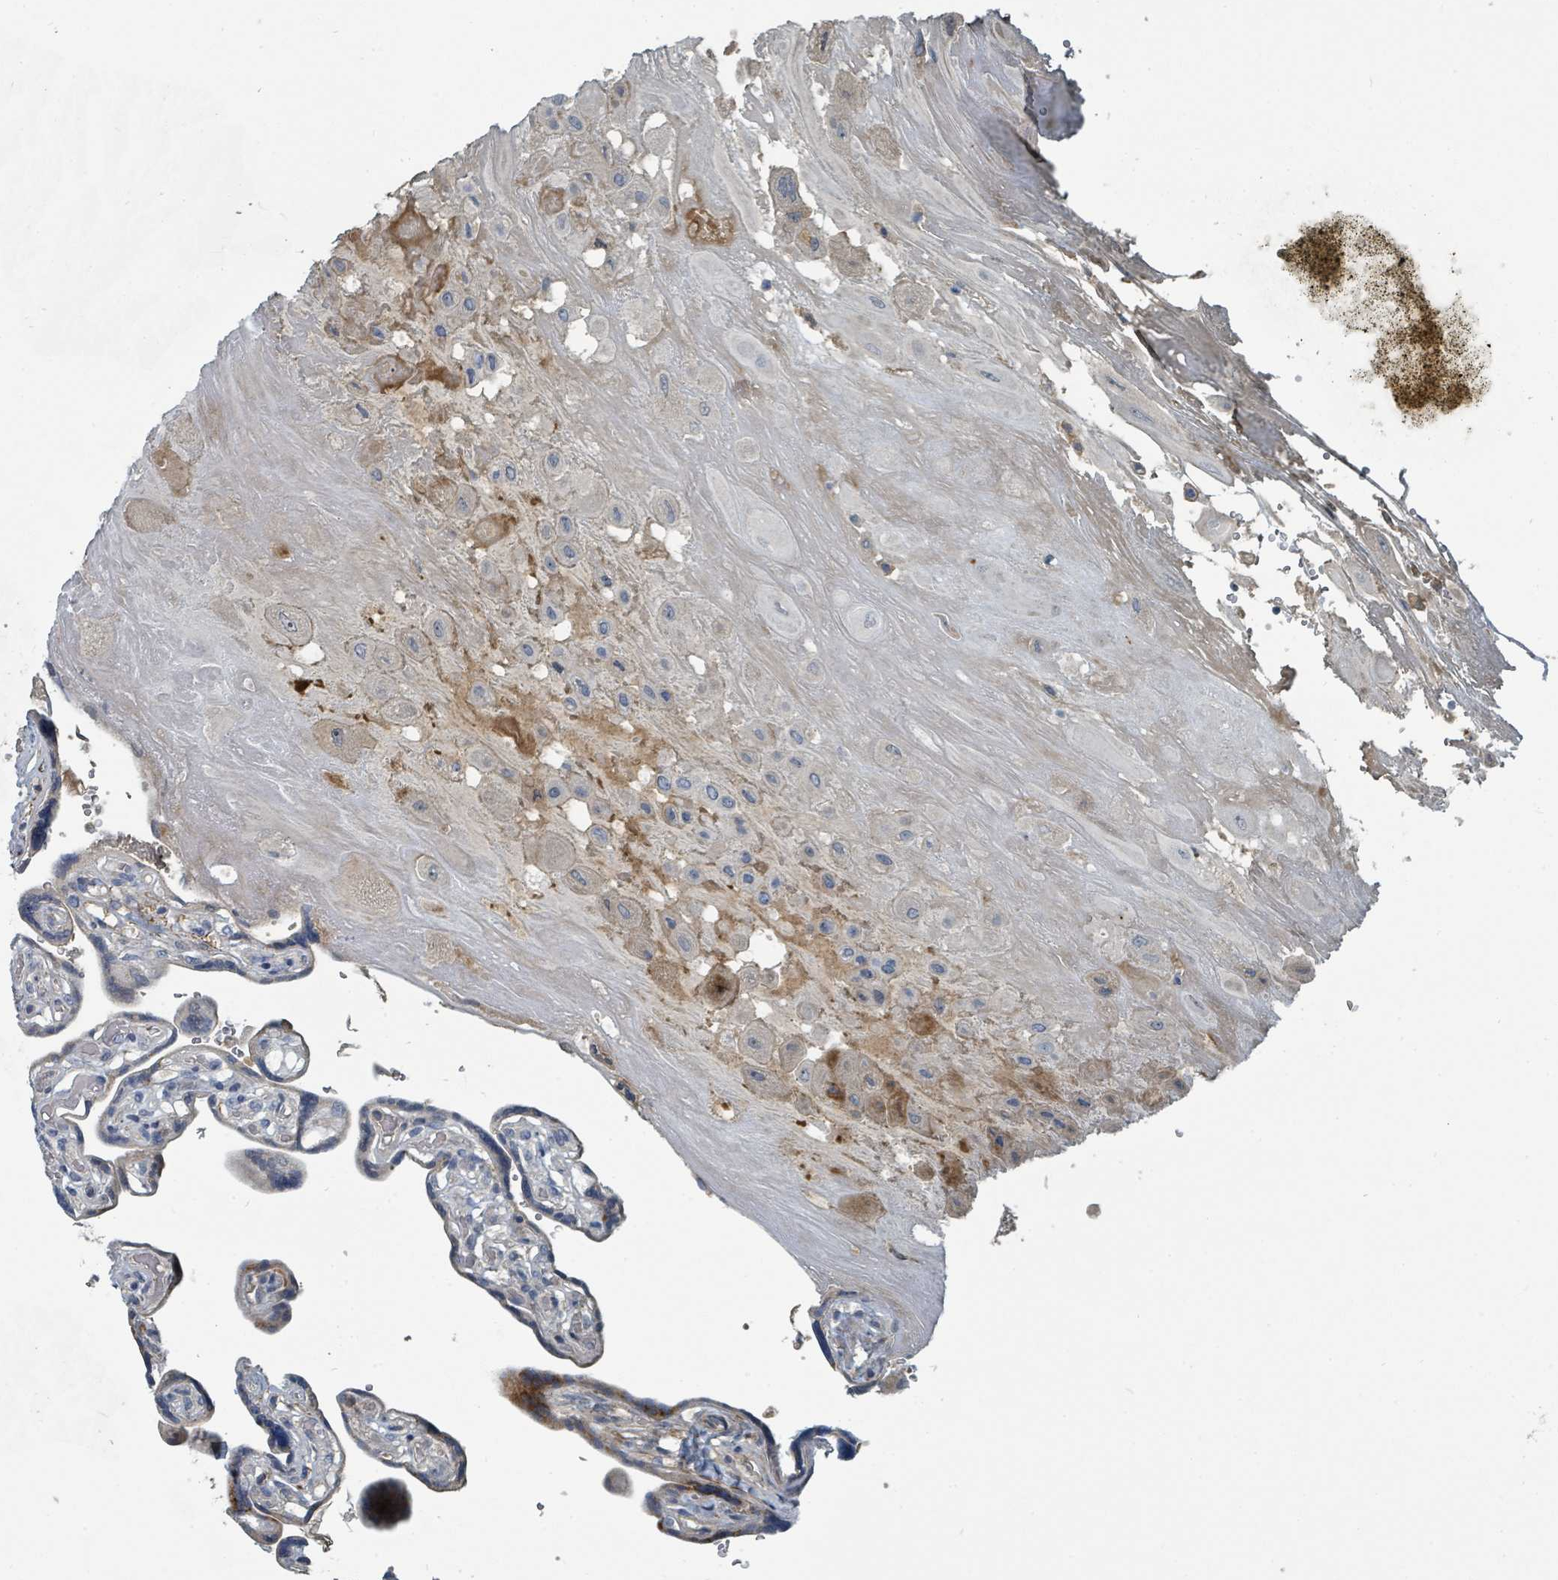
{"staining": {"intensity": "moderate", "quantity": "<25%", "location": "cytoplasmic/membranous,nuclear"}, "tissue": "placenta", "cell_type": "Decidual cells", "image_type": "normal", "snomed": [{"axis": "morphology", "description": "Normal tissue, NOS"}, {"axis": "topography", "description": "Placenta"}], "caption": "Protein analysis of benign placenta reveals moderate cytoplasmic/membranous,nuclear positivity in approximately <25% of decidual cells. The protein of interest is shown in brown color, while the nuclei are stained blue.", "gene": "SLC44A5", "patient": {"sex": "female", "age": 32}}